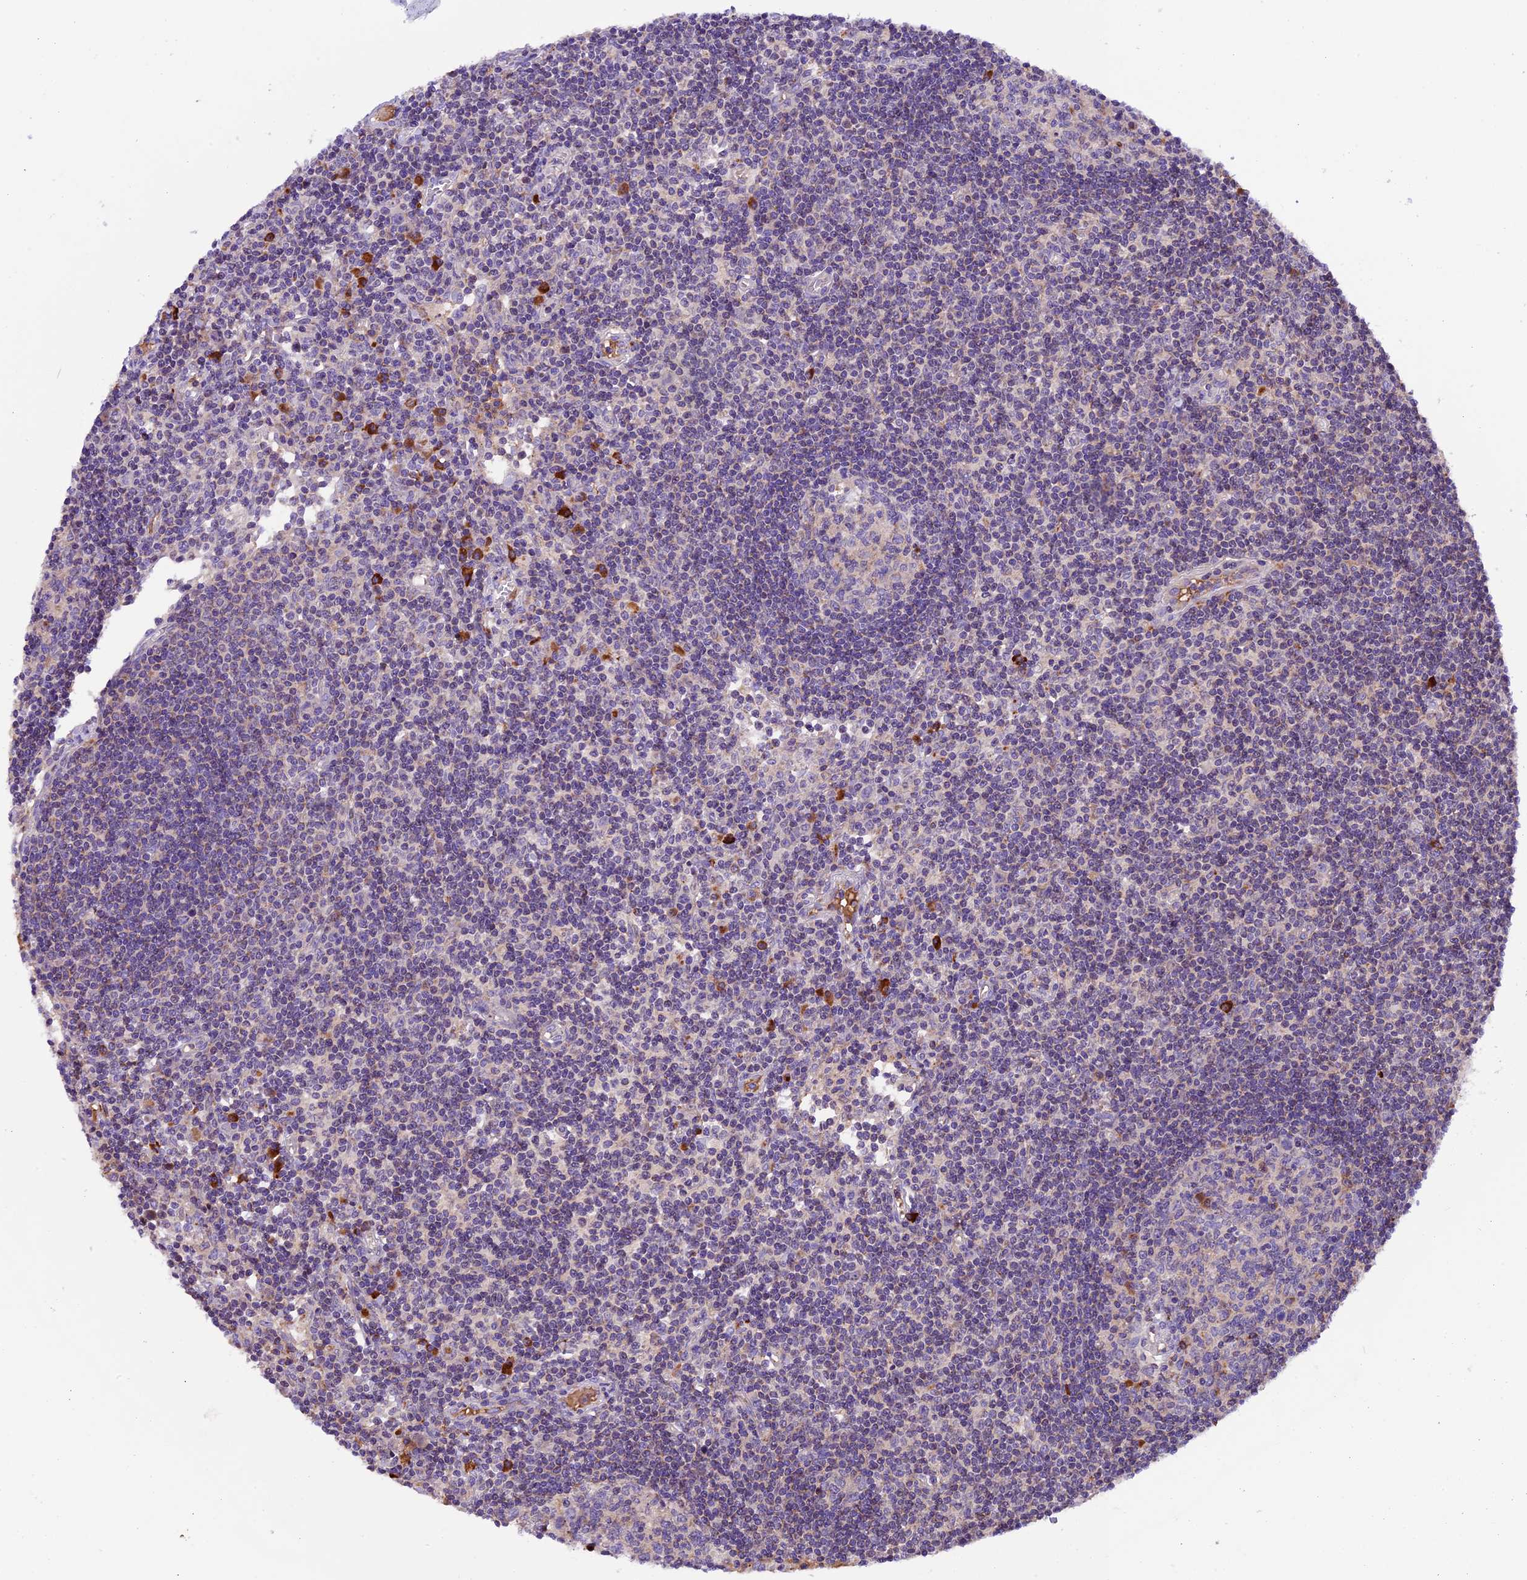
{"staining": {"intensity": "moderate", "quantity": "<25%", "location": "cytoplasmic/membranous"}, "tissue": "lymph node", "cell_type": "Germinal center cells", "image_type": "normal", "snomed": [{"axis": "morphology", "description": "Normal tissue, NOS"}, {"axis": "topography", "description": "Lymph node"}], "caption": "Immunohistochemistry of benign human lymph node displays low levels of moderate cytoplasmic/membranous positivity in approximately <25% of germinal center cells. The staining was performed using DAB (3,3'-diaminobenzidine) to visualize the protein expression in brown, while the nuclei were stained in blue with hematoxylin (Magnification: 20x).", "gene": "METTL22", "patient": {"sex": "female", "age": 55}}